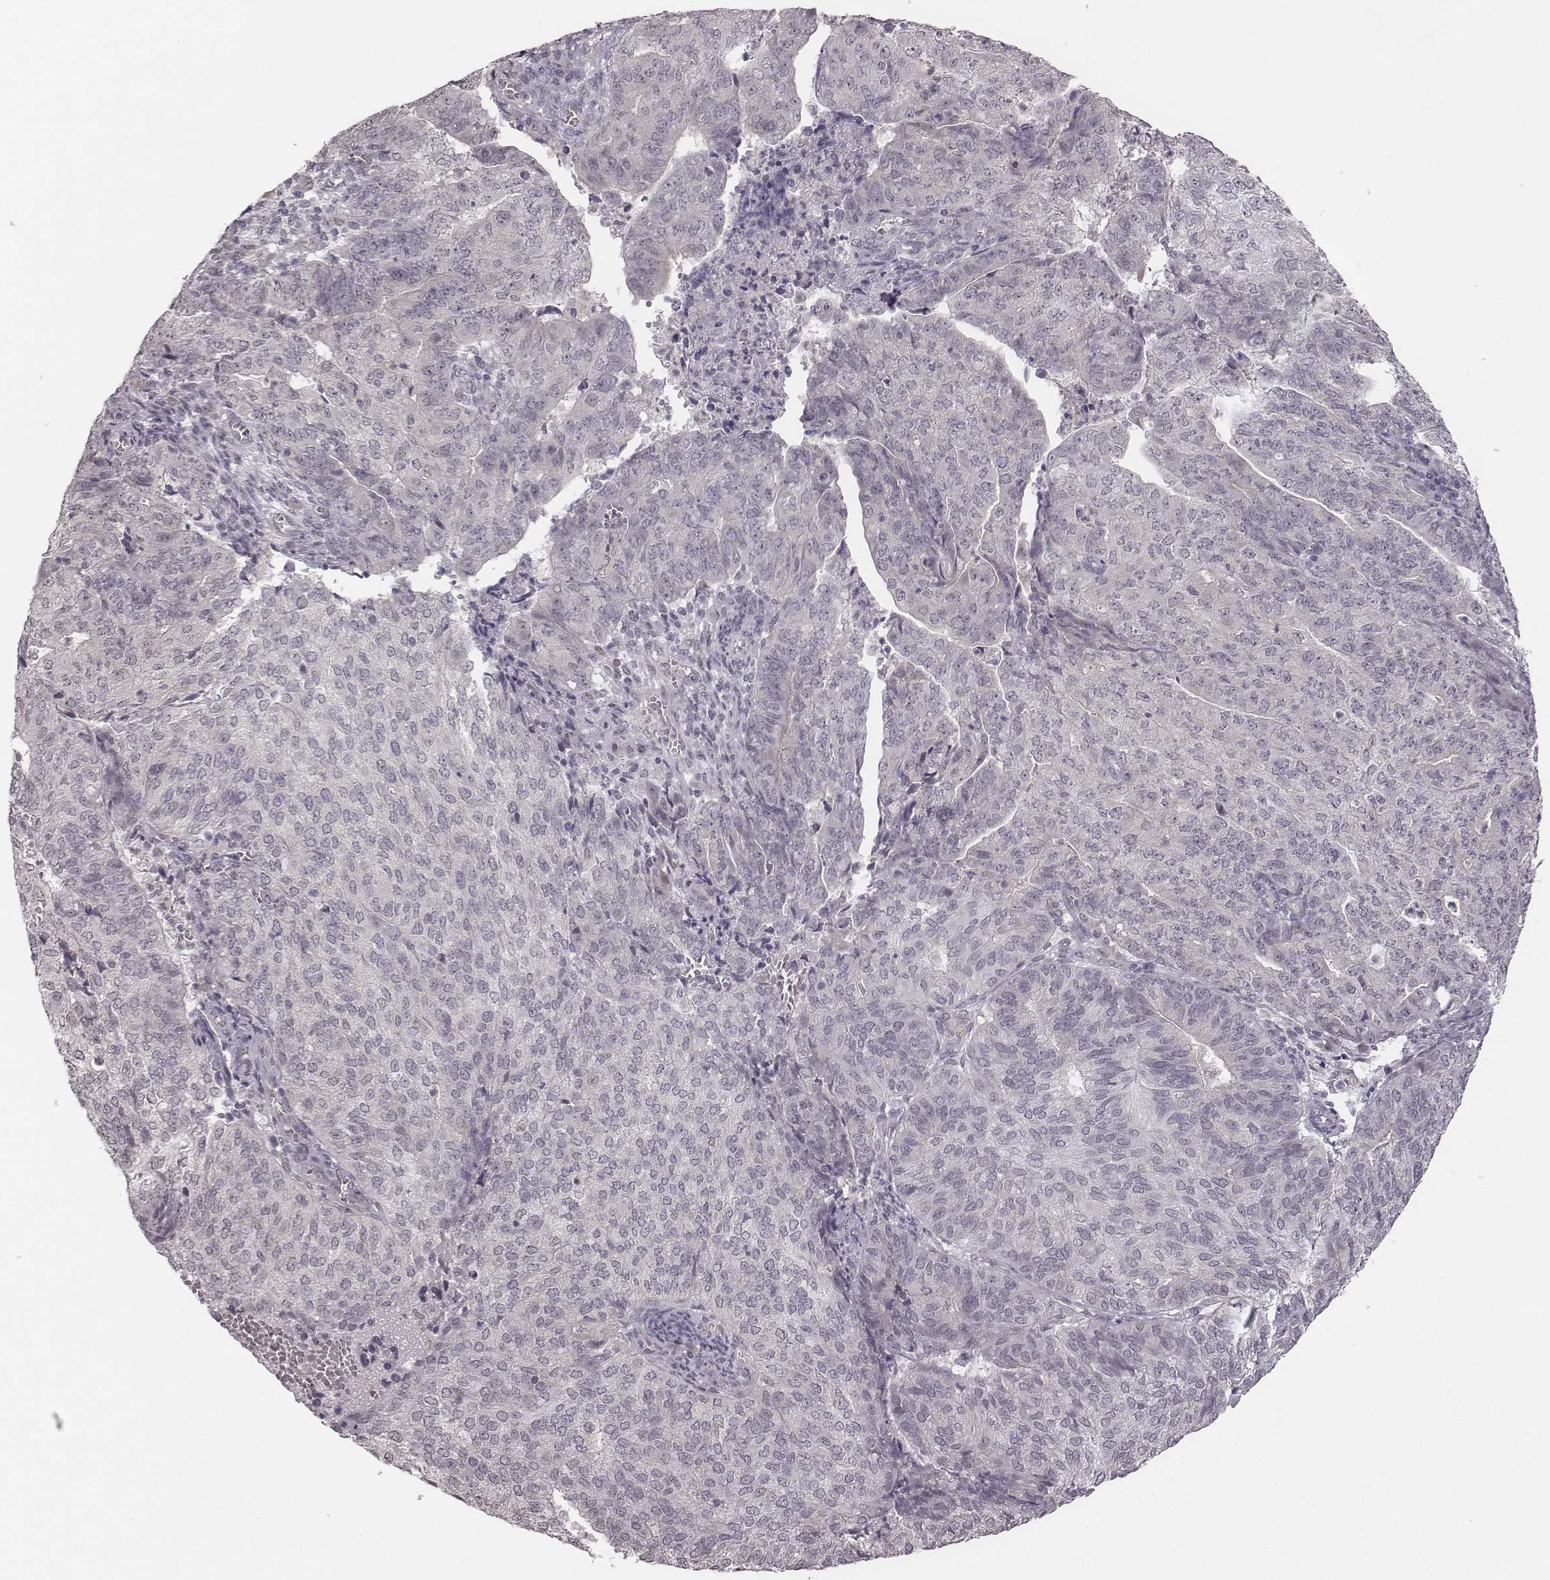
{"staining": {"intensity": "negative", "quantity": "none", "location": "none"}, "tissue": "endometrial cancer", "cell_type": "Tumor cells", "image_type": "cancer", "snomed": [{"axis": "morphology", "description": "Adenocarcinoma, NOS"}, {"axis": "topography", "description": "Endometrium"}], "caption": "Immunohistochemical staining of human endometrial cancer demonstrates no significant expression in tumor cells.", "gene": "RPGRIP1", "patient": {"sex": "female", "age": 82}}